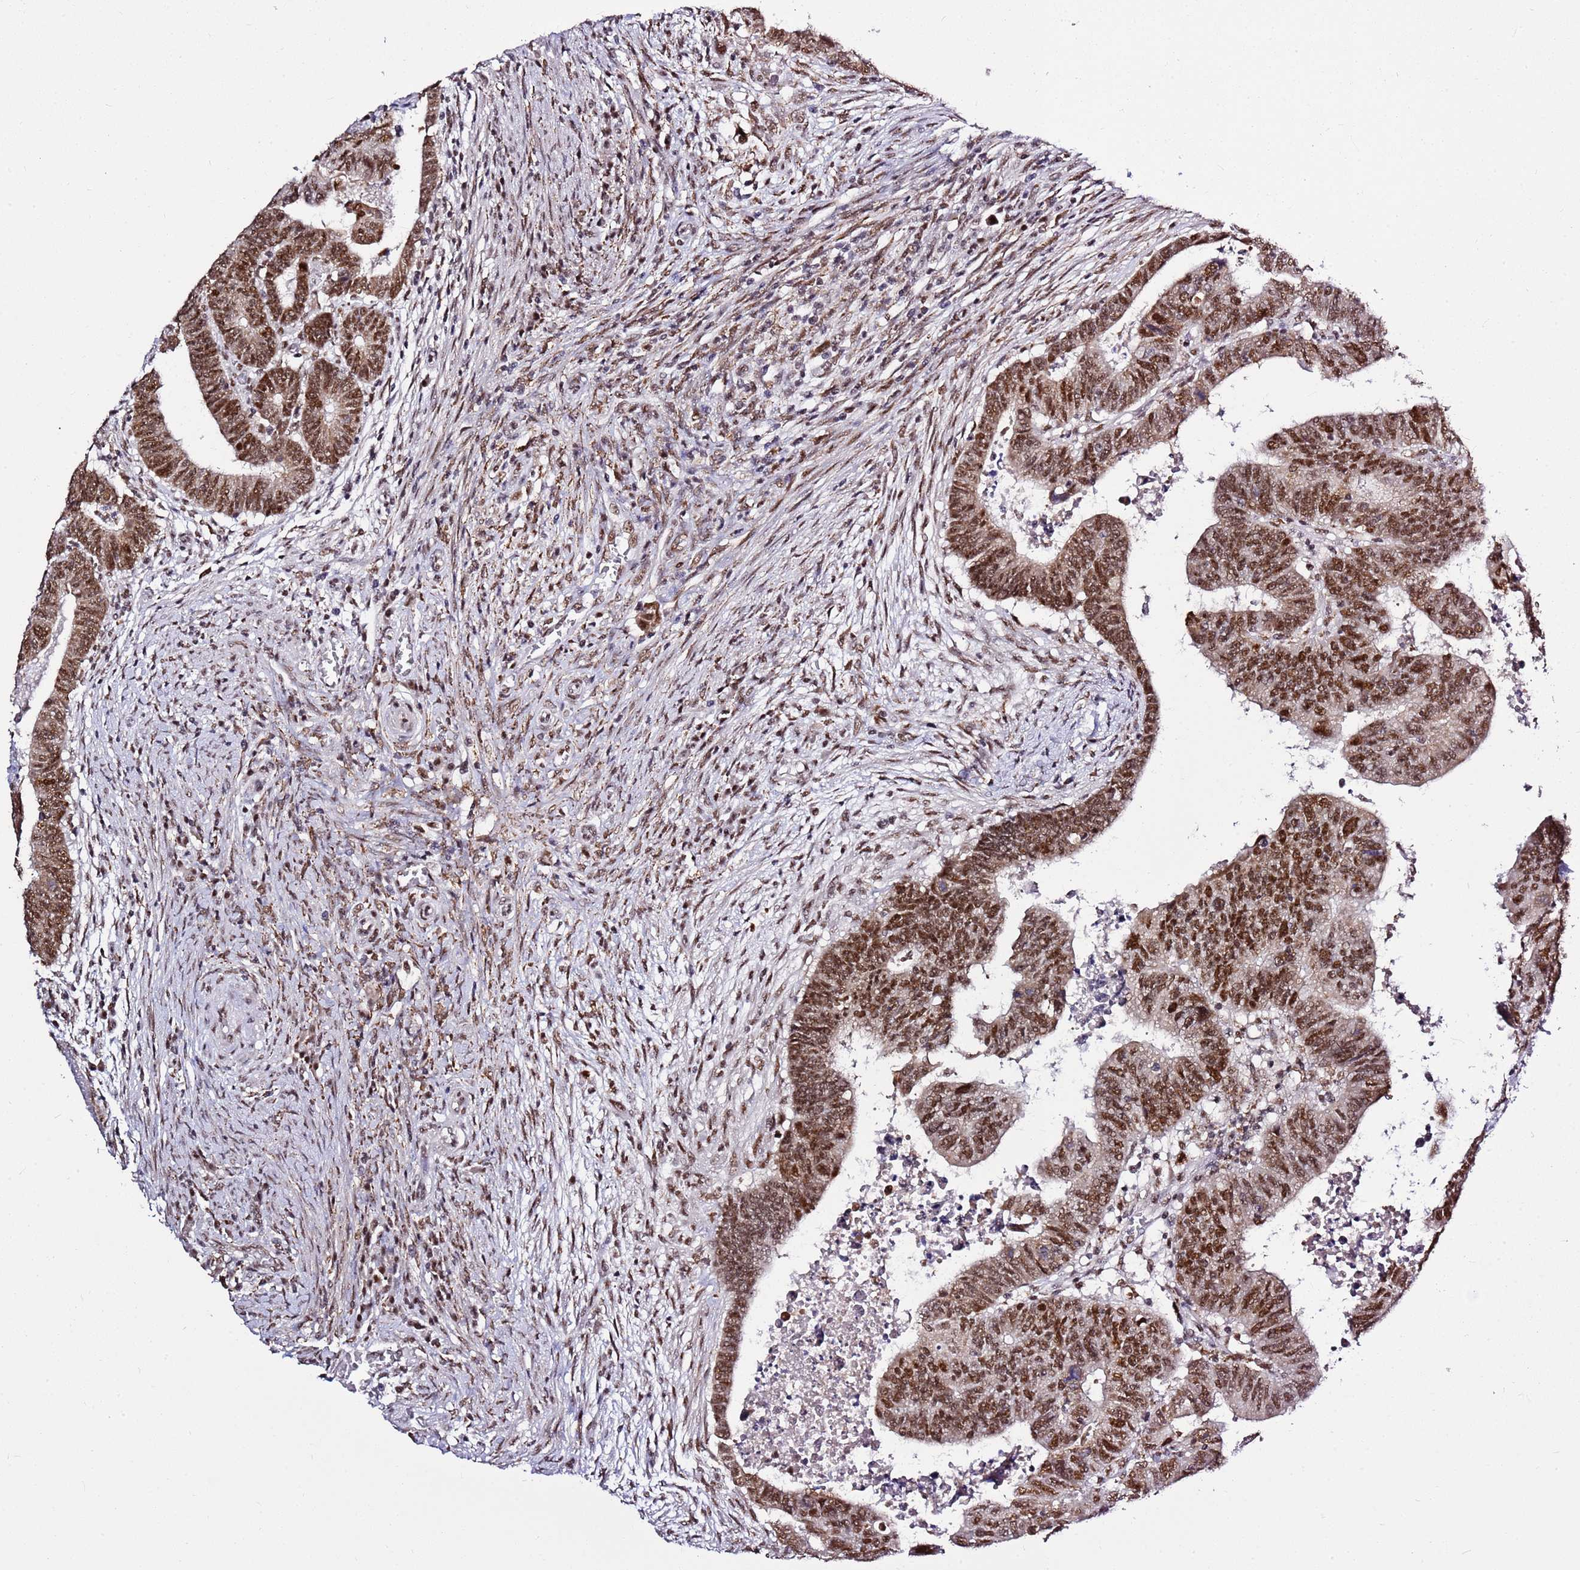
{"staining": {"intensity": "strong", "quantity": ">75%", "location": "nuclear"}, "tissue": "colorectal cancer", "cell_type": "Tumor cells", "image_type": "cancer", "snomed": [{"axis": "morphology", "description": "Normal tissue, NOS"}, {"axis": "morphology", "description": "Adenocarcinoma, NOS"}, {"axis": "topography", "description": "Rectum"}], "caption": "This is an image of immunohistochemistry staining of colorectal cancer, which shows strong staining in the nuclear of tumor cells.", "gene": "AKAP8L", "patient": {"sex": "female", "age": 65}}